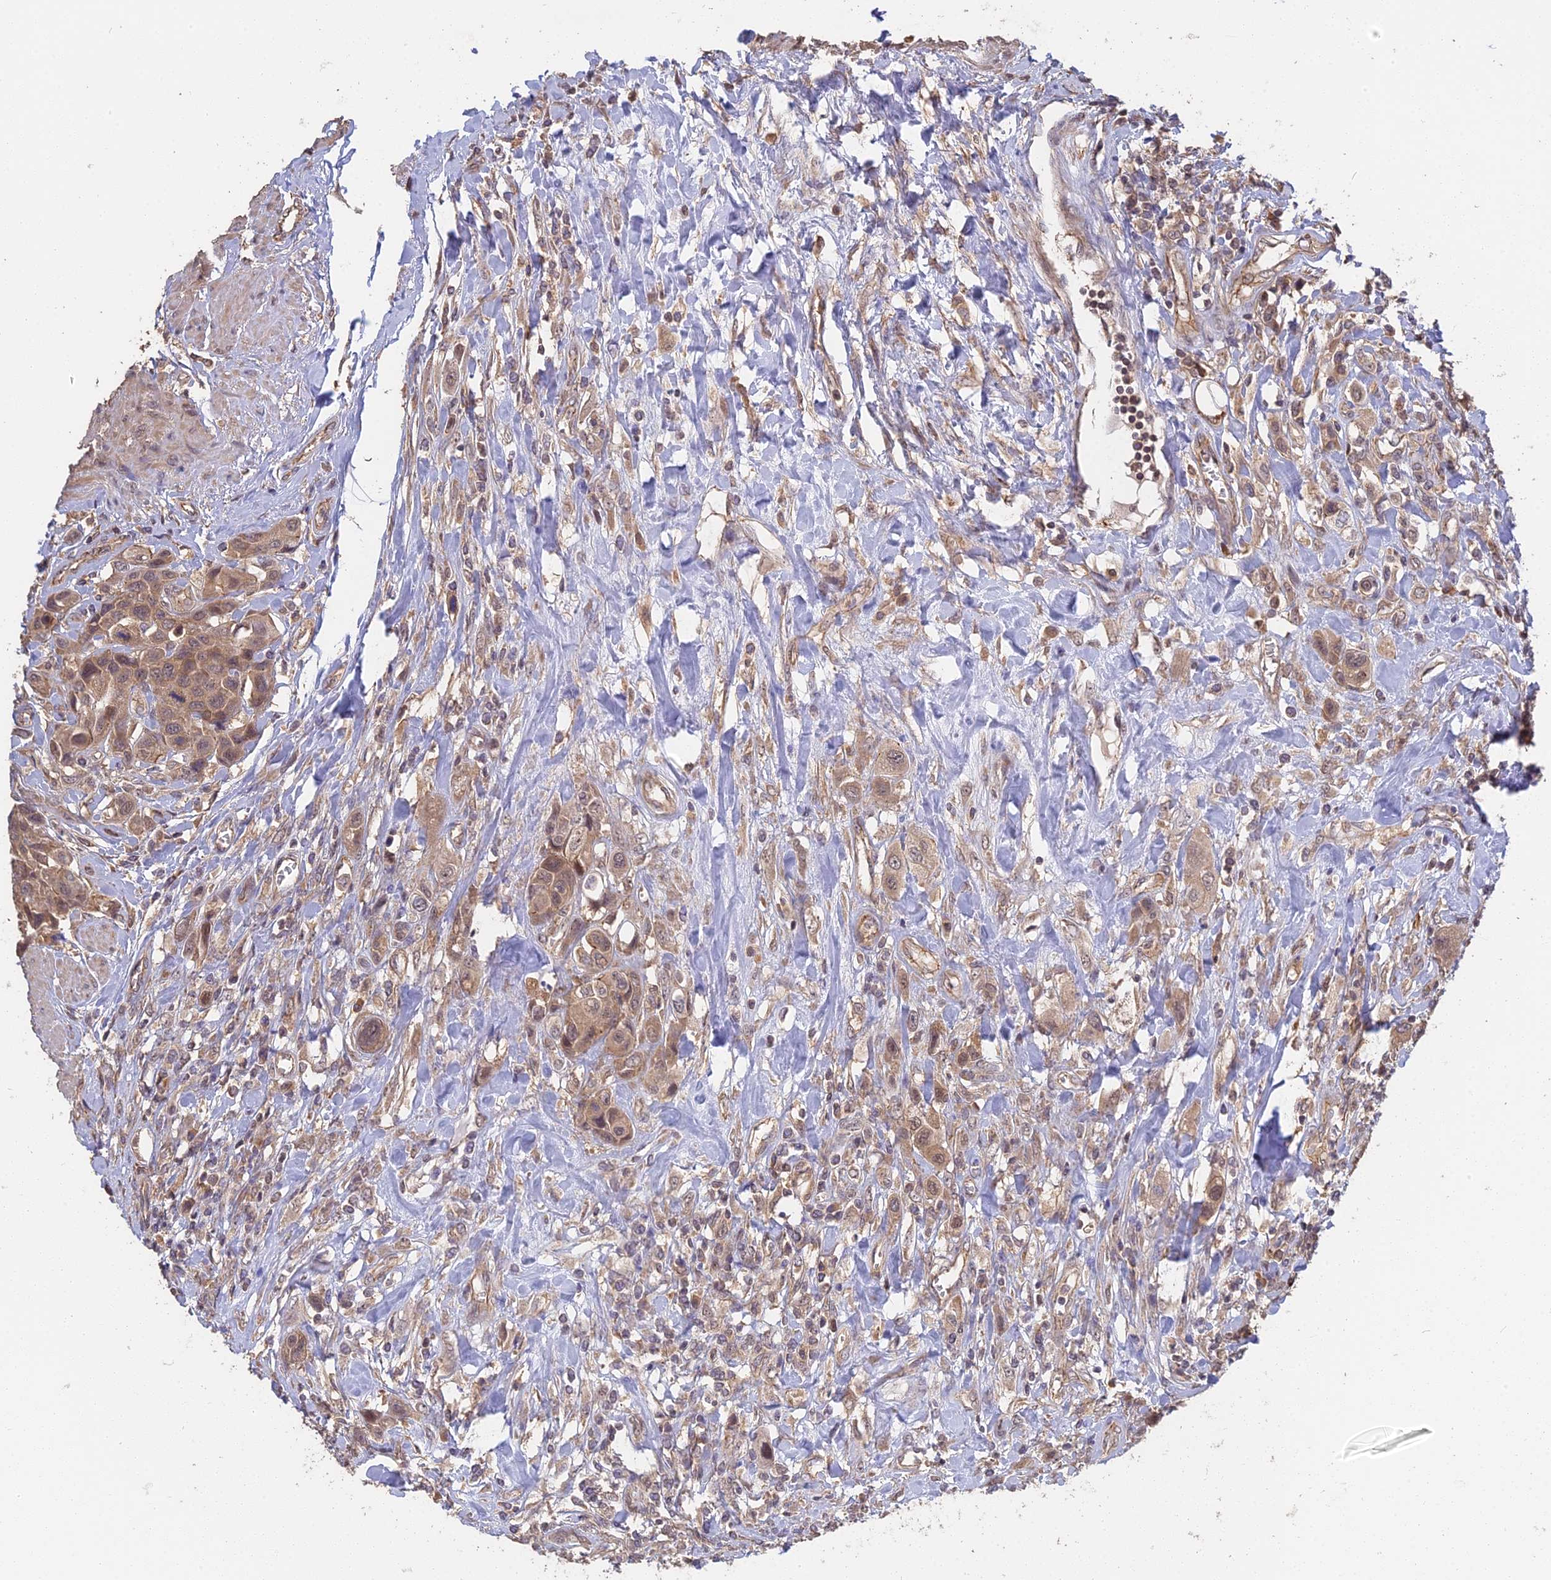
{"staining": {"intensity": "moderate", "quantity": ">75%", "location": "cytoplasmic/membranous,nuclear"}, "tissue": "urothelial cancer", "cell_type": "Tumor cells", "image_type": "cancer", "snomed": [{"axis": "morphology", "description": "Urothelial carcinoma, High grade"}, {"axis": "topography", "description": "Urinary bladder"}], "caption": "Protein analysis of high-grade urothelial carcinoma tissue exhibits moderate cytoplasmic/membranous and nuclear positivity in approximately >75% of tumor cells. The protein is stained brown, and the nuclei are stained in blue (DAB (3,3'-diaminobenzidine) IHC with brightfield microscopy, high magnification).", "gene": "ARHGAP40", "patient": {"sex": "male", "age": 50}}